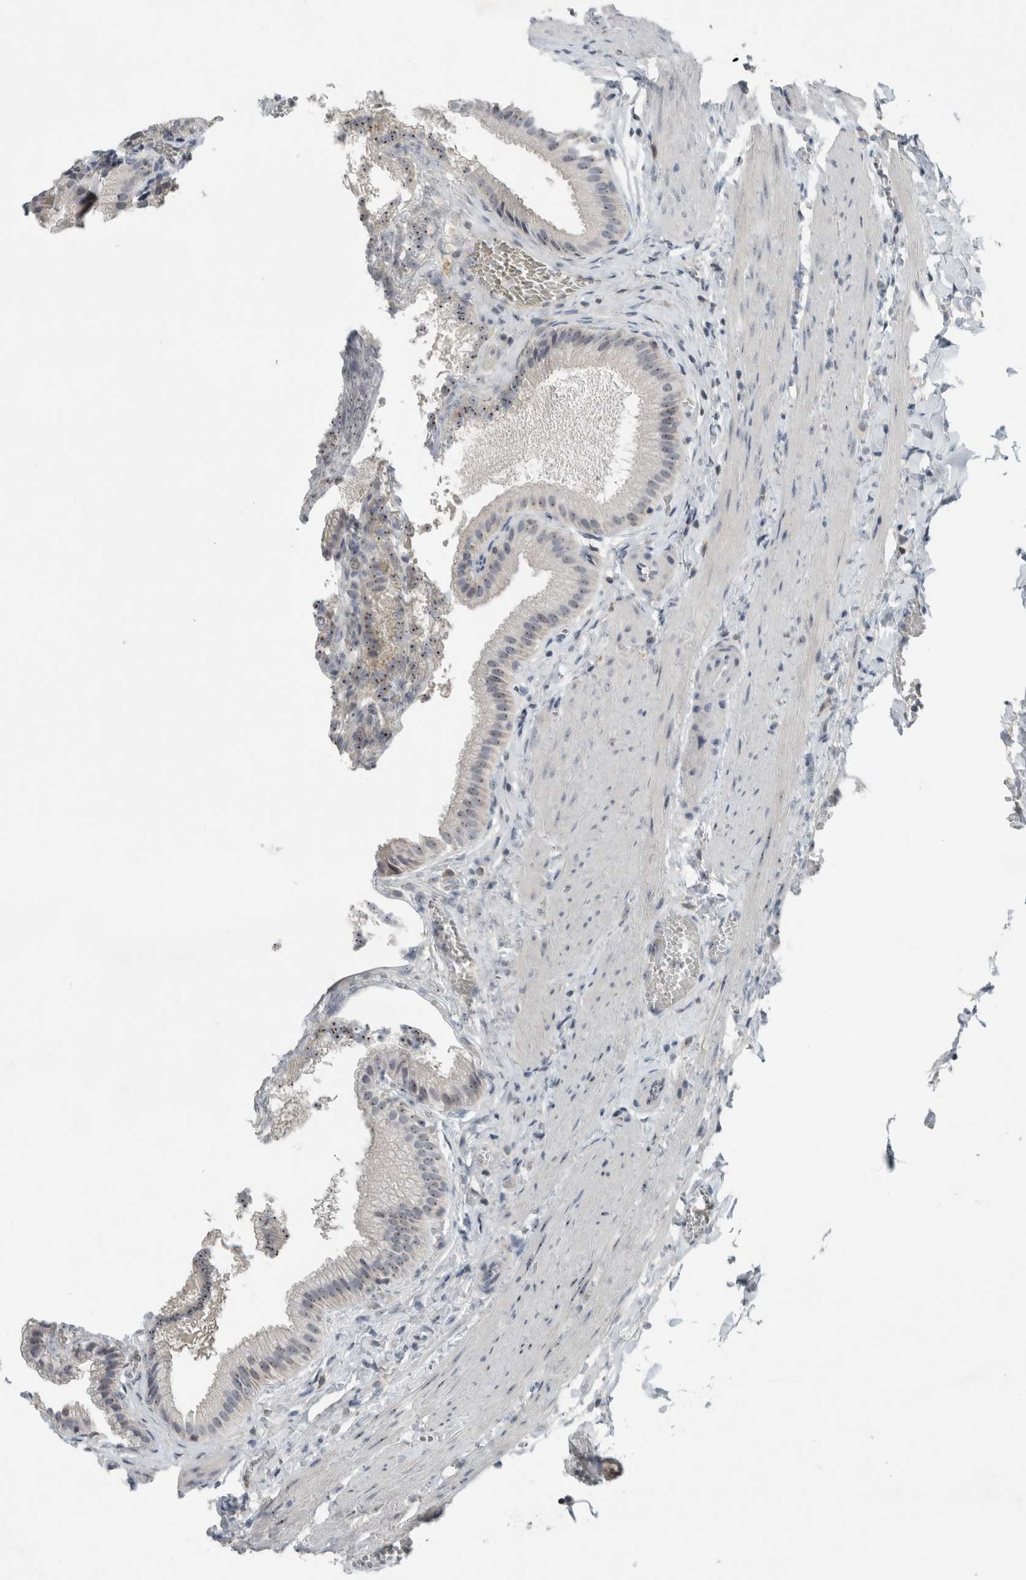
{"staining": {"intensity": "moderate", "quantity": ">75%", "location": "nuclear"}, "tissue": "gallbladder", "cell_type": "Glandular cells", "image_type": "normal", "snomed": [{"axis": "morphology", "description": "Normal tissue, NOS"}, {"axis": "topography", "description": "Gallbladder"}], "caption": "An image showing moderate nuclear expression in approximately >75% of glandular cells in normal gallbladder, as visualized by brown immunohistochemical staining.", "gene": "RPF1", "patient": {"sex": "male", "age": 38}}